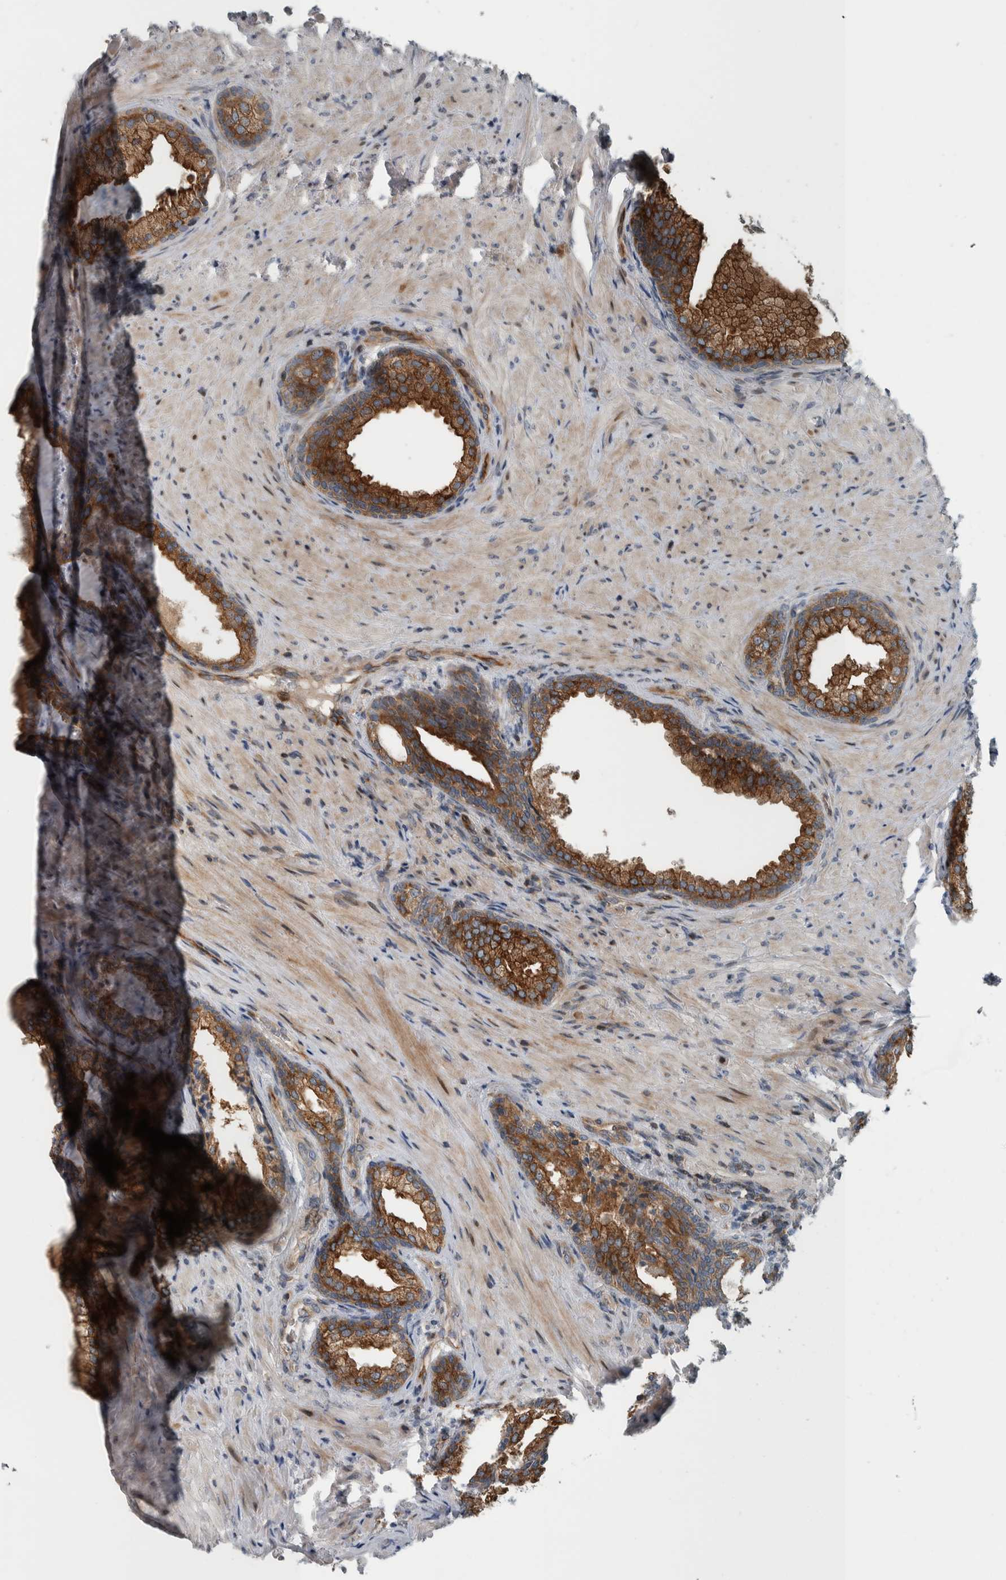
{"staining": {"intensity": "strong", "quantity": ">75%", "location": "cytoplasmic/membranous"}, "tissue": "prostate", "cell_type": "Glandular cells", "image_type": "normal", "snomed": [{"axis": "morphology", "description": "Normal tissue, NOS"}, {"axis": "topography", "description": "Prostate"}], "caption": "The immunohistochemical stain labels strong cytoplasmic/membranous positivity in glandular cells of unremarkable prostate.", "gene": "BAIAP2L1", "patient": {"sex": "male", "age": 76}}